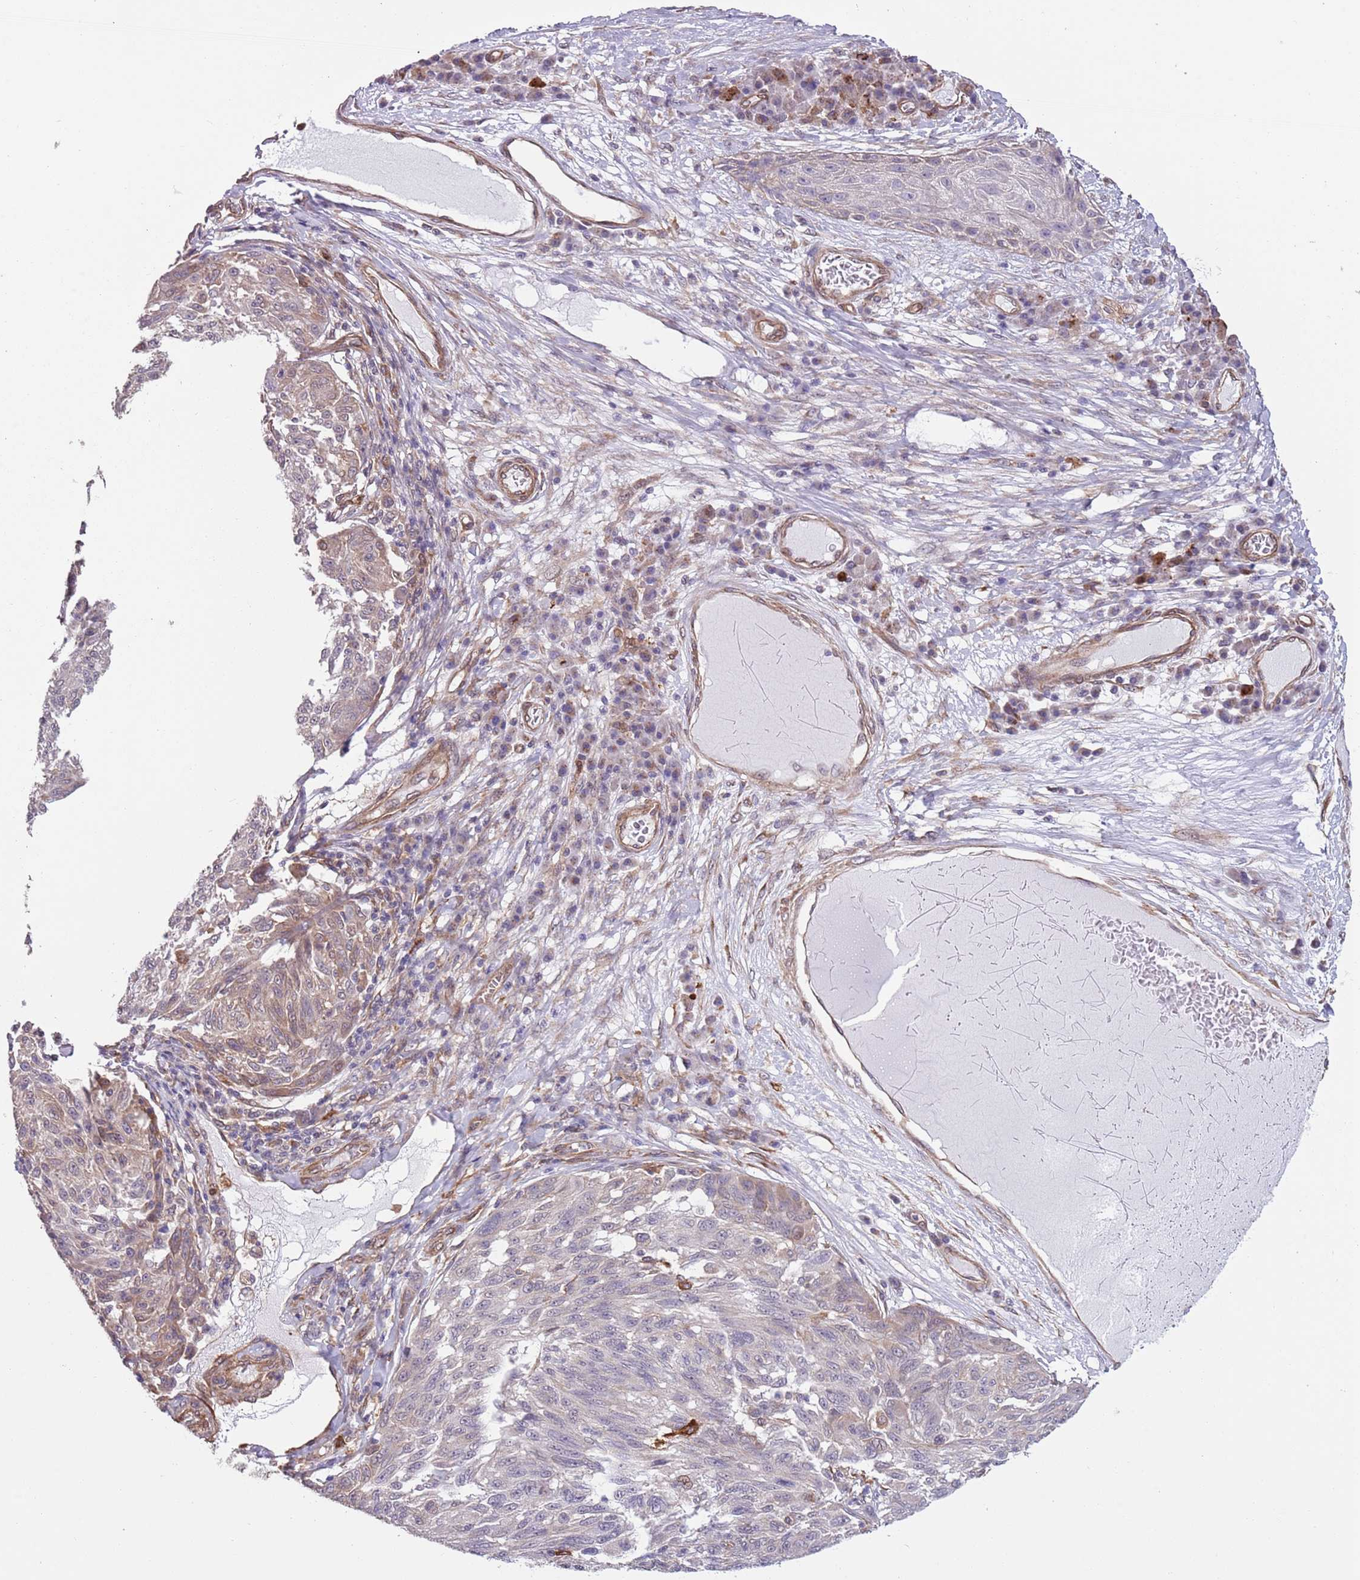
{"staining": {"intensity": "weak", "quantity": "<25%", "location": "cytoplasmic/membranous"}, "tissue": "melanoma", "cell_type": "Tumor cells", "image_type": "cancer", "snomed": [{"axis": "morphology", "description": "Malignant melanoma, NOS"}, {"axis": "topography", "description": "Skin"}], "caption": "IHC photomicrograph of neoplastic tissue: human melanoma stained with DAB displays no significant protein staining in tumor cells.", "gene": "CREBZF", "patient": {"sex": "male", "age": 53}}